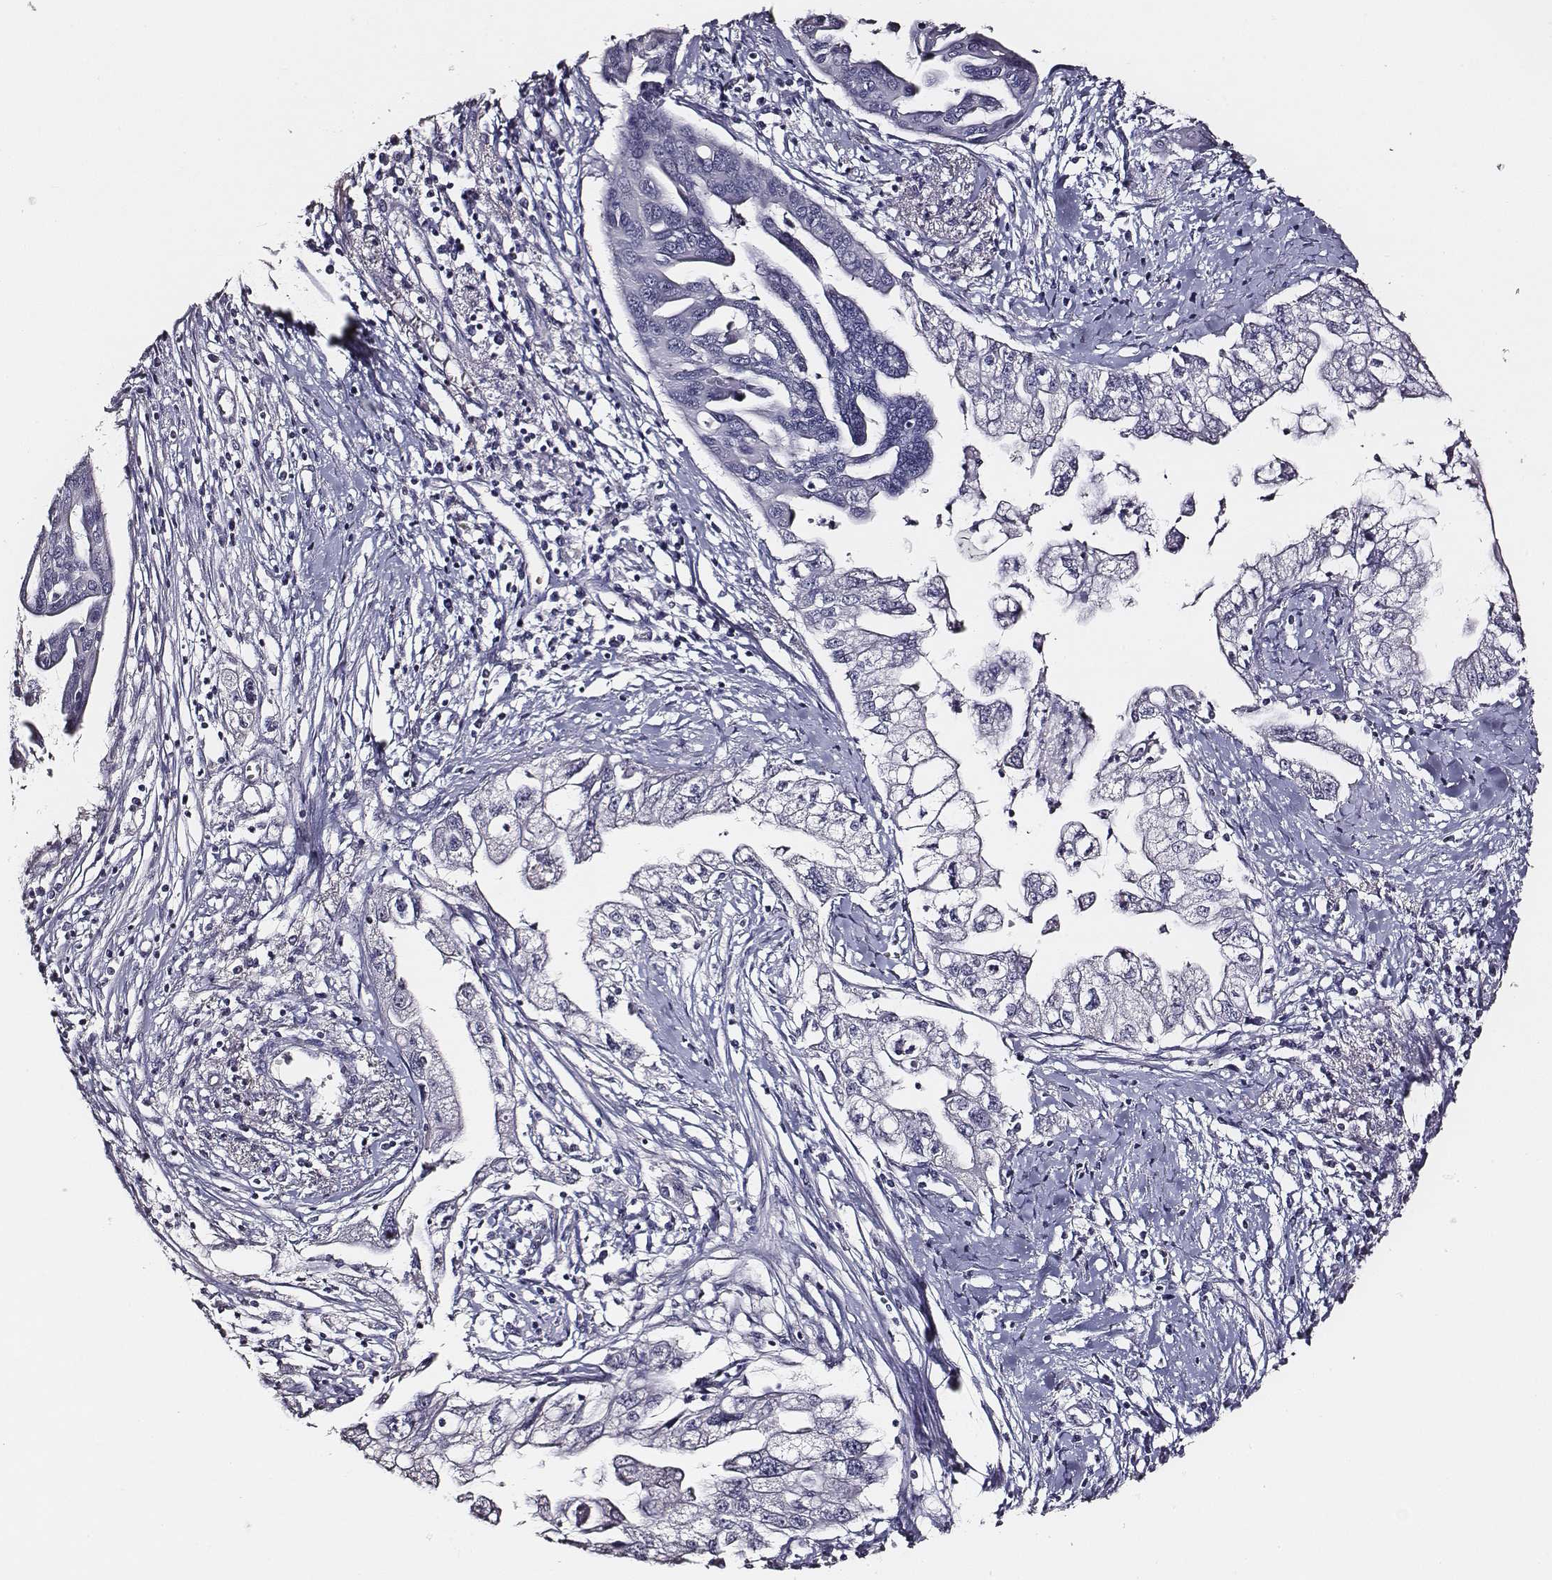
{"staining": {"intensity": "negative", "quantity": "none", "location": "none"}, "tissue": "pancreatic cancer", "cell_type": "Tumor cells", "image_type": "cancer", "snomed": [{"axis": "morphology", "description": "Adenocarcinoma, NOS"}, {"axis": "topography", "description": "Pancreas"}], "caption": "Pancreatic adenocarcinoma stained for a protein using immunohistochemistry reveals no staining tumor cells.", "gene": "AADAT", "patient": {"sex": "male", "age": 70}}